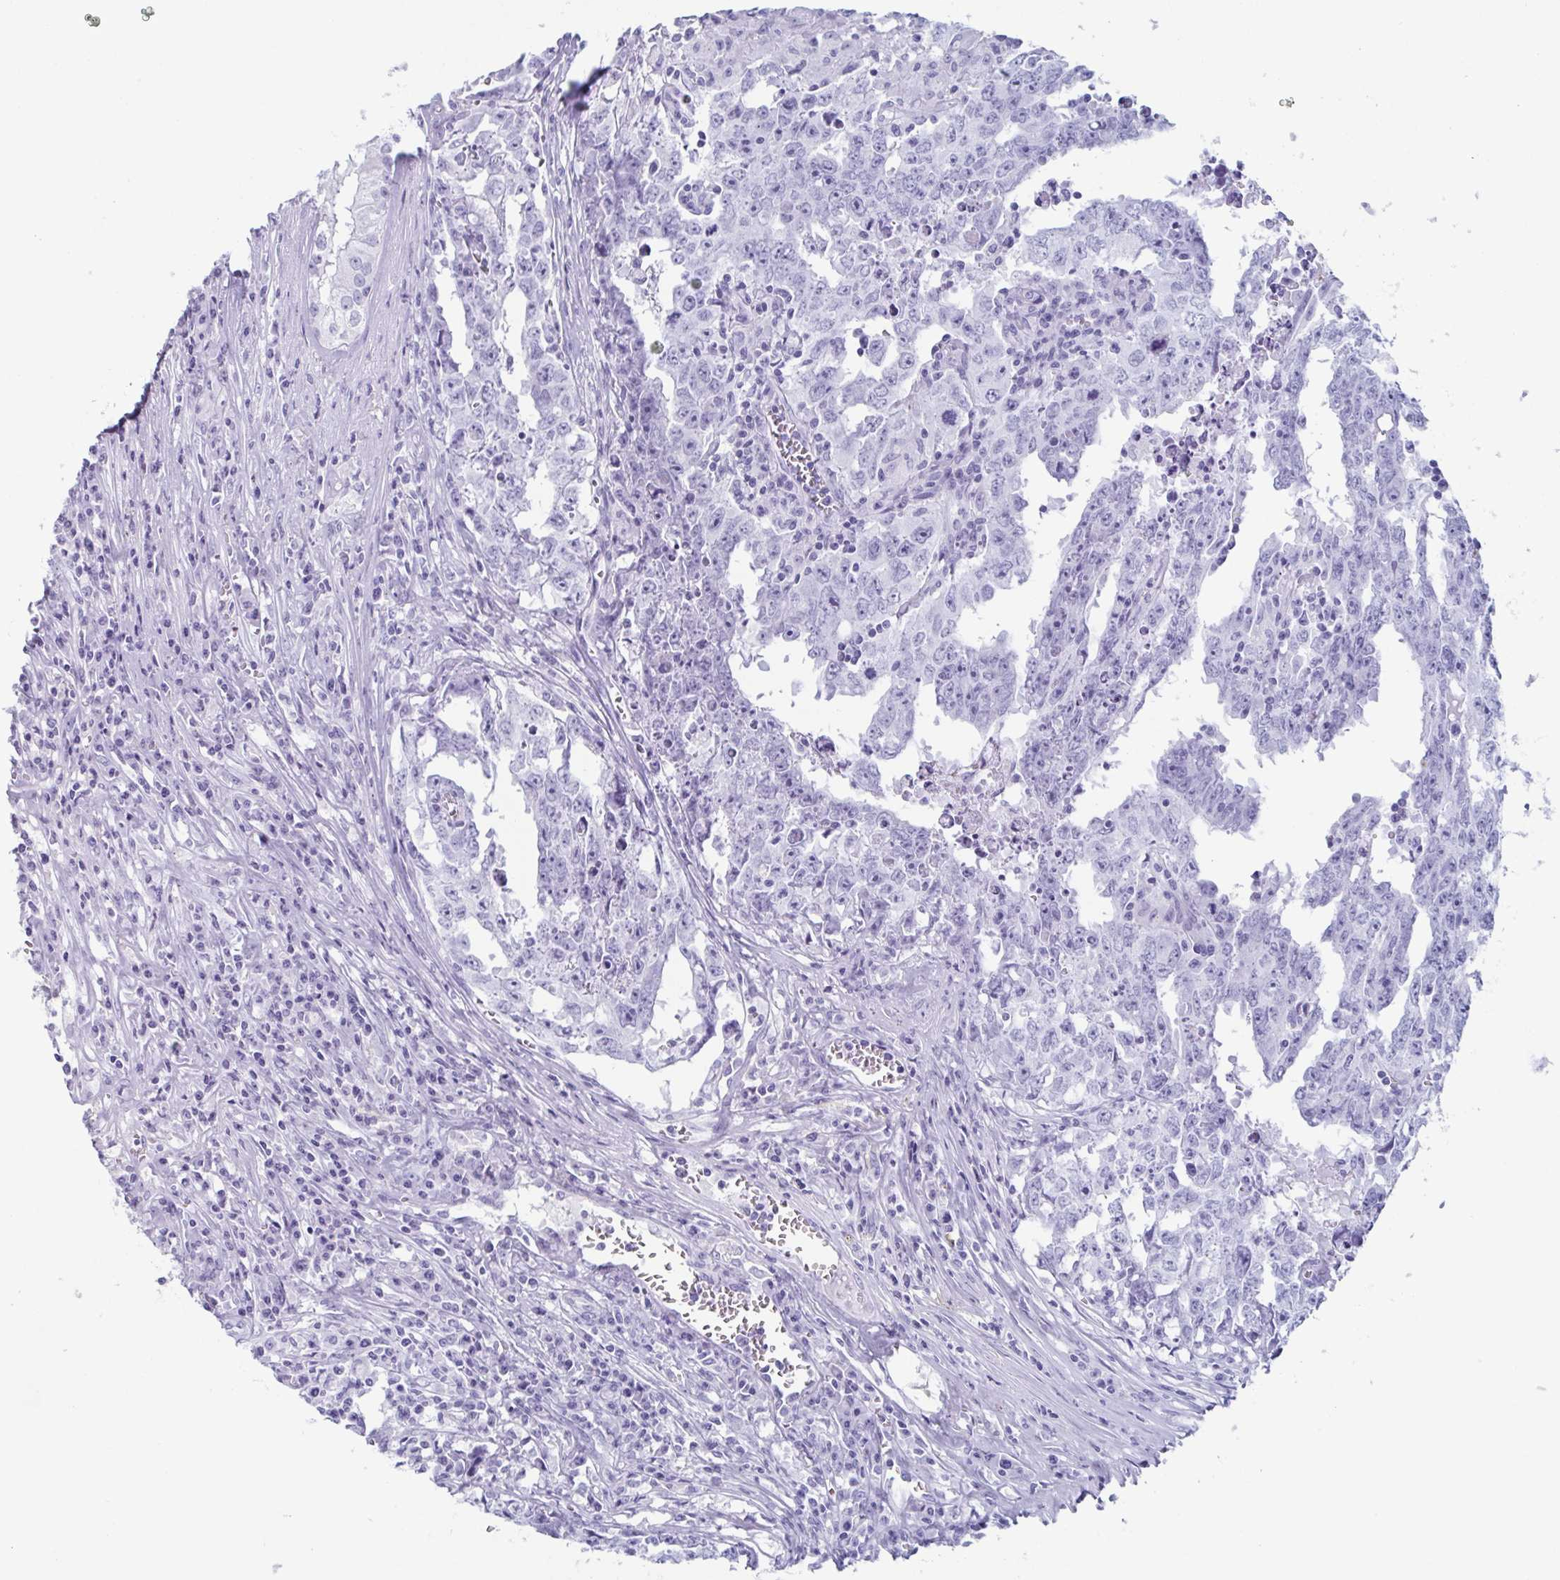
{"staining": {"intensity": "negative", "quantity": "none", "location": "none"}, "tissue": "testis cancer", "cell_type": "Tumor cells", "image_type": "cancer", "snomed": [{"axis": "morphology", "description": "Carcinoma, Embryonal, NOS"}, {"axis": "topography", "description": "Testis"}], "caption": "Testis embryonal carcinoma stained for a protein using IHC exhibits no positivity tumor cells.", "gene": "BPI", "patient": {"sex": "male", "age": 22}}